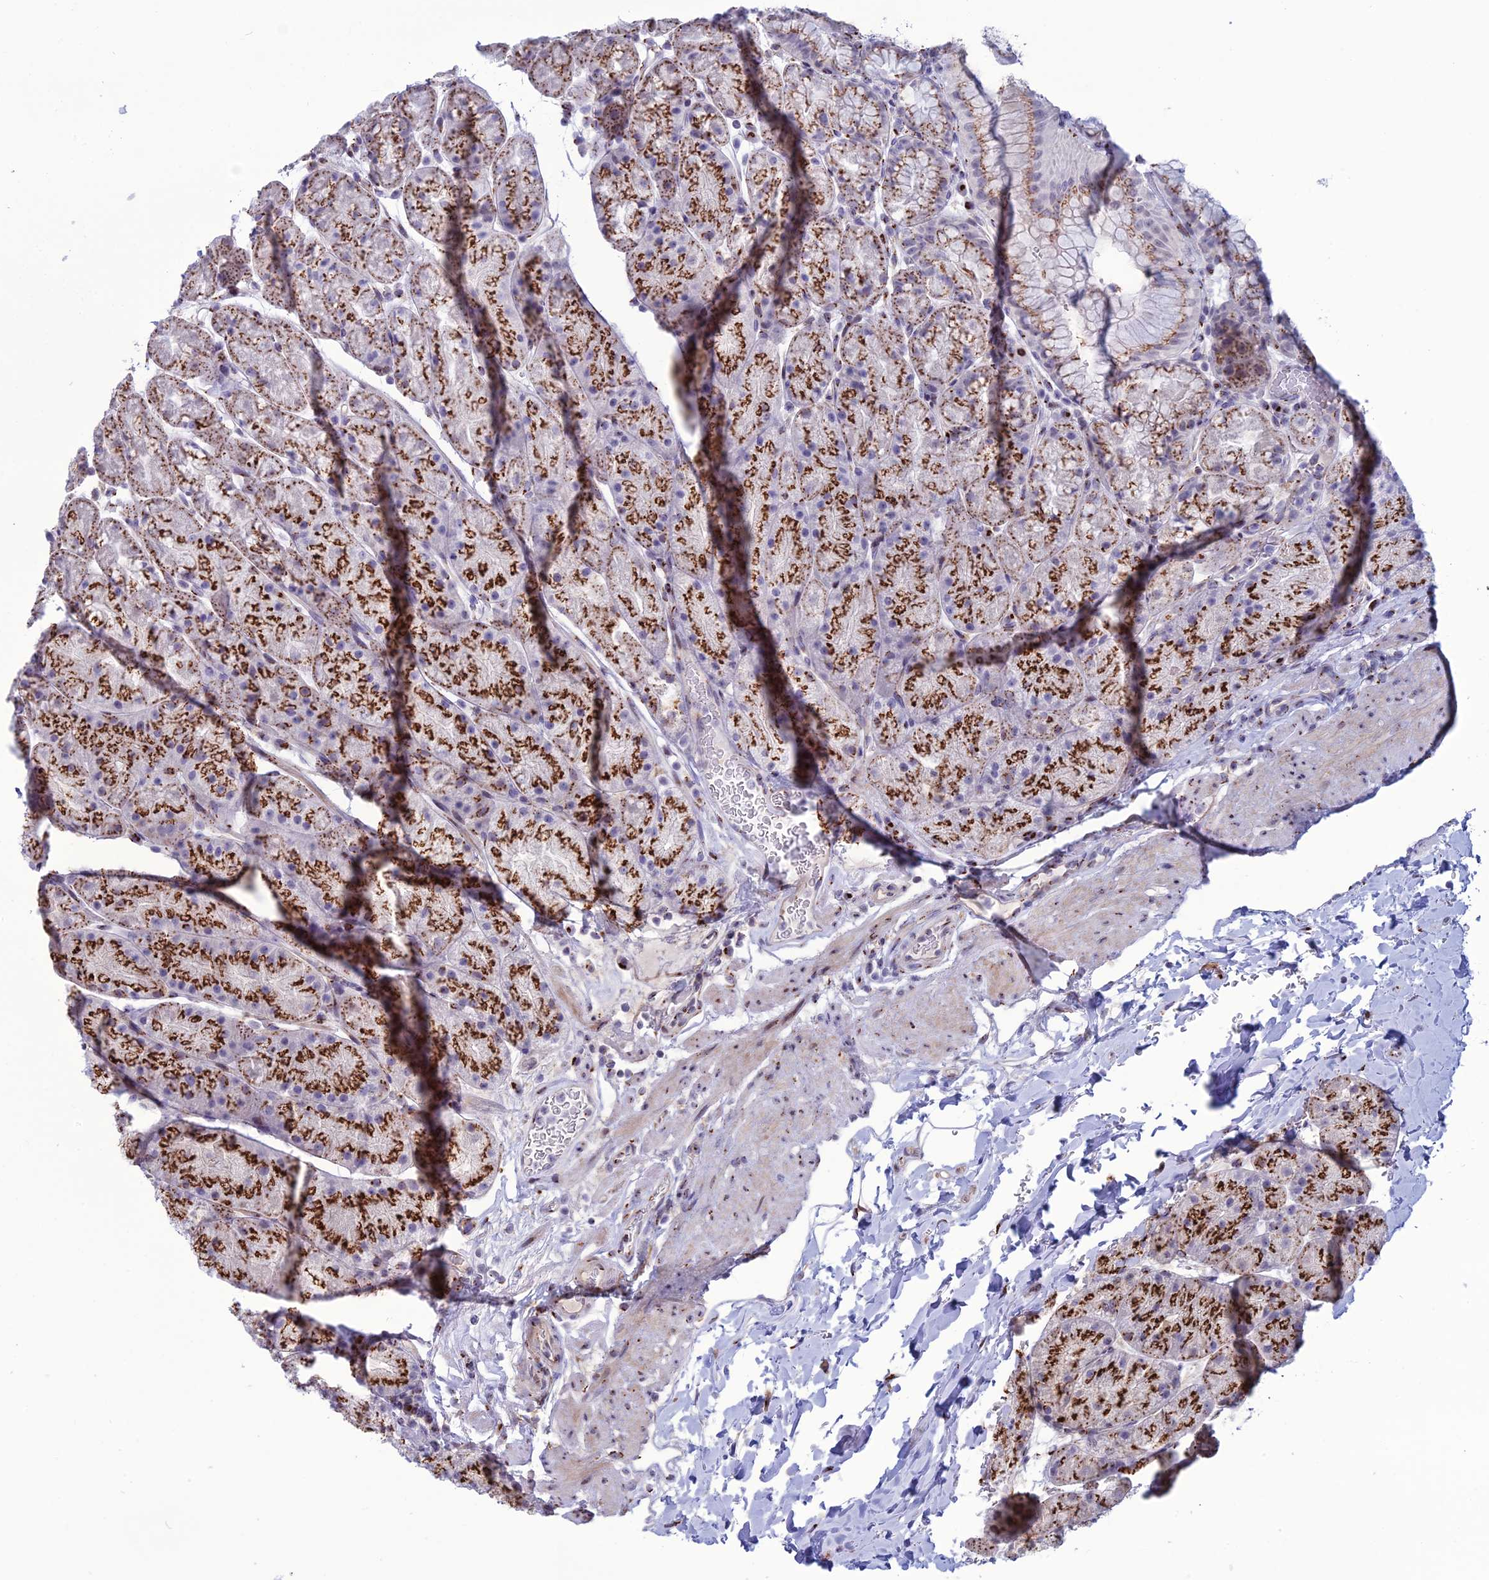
{"staining": {"intensity": "strong", "quantity": ">75%", "location": "cytoplasmic/membranous"}, "tissue": "stomach", "cell_type": "Glandular cells", "image_type": "normal", "snomed": [{"axis": "morphology", "description": "Normal tissue, NOS"}, {"axis": "topography", "description": "Stomach, upper"}, {"axis": "topography", "description": "Stomach, lower"}], "caption": "This histopathology image displays IHC staining of benign stomach, with high strong cytoplasmic/membranous staining in approximately >75% of glandular cells.", "gene": "PLEKHA4", "patient": {"sex": "male", "age": 67}}